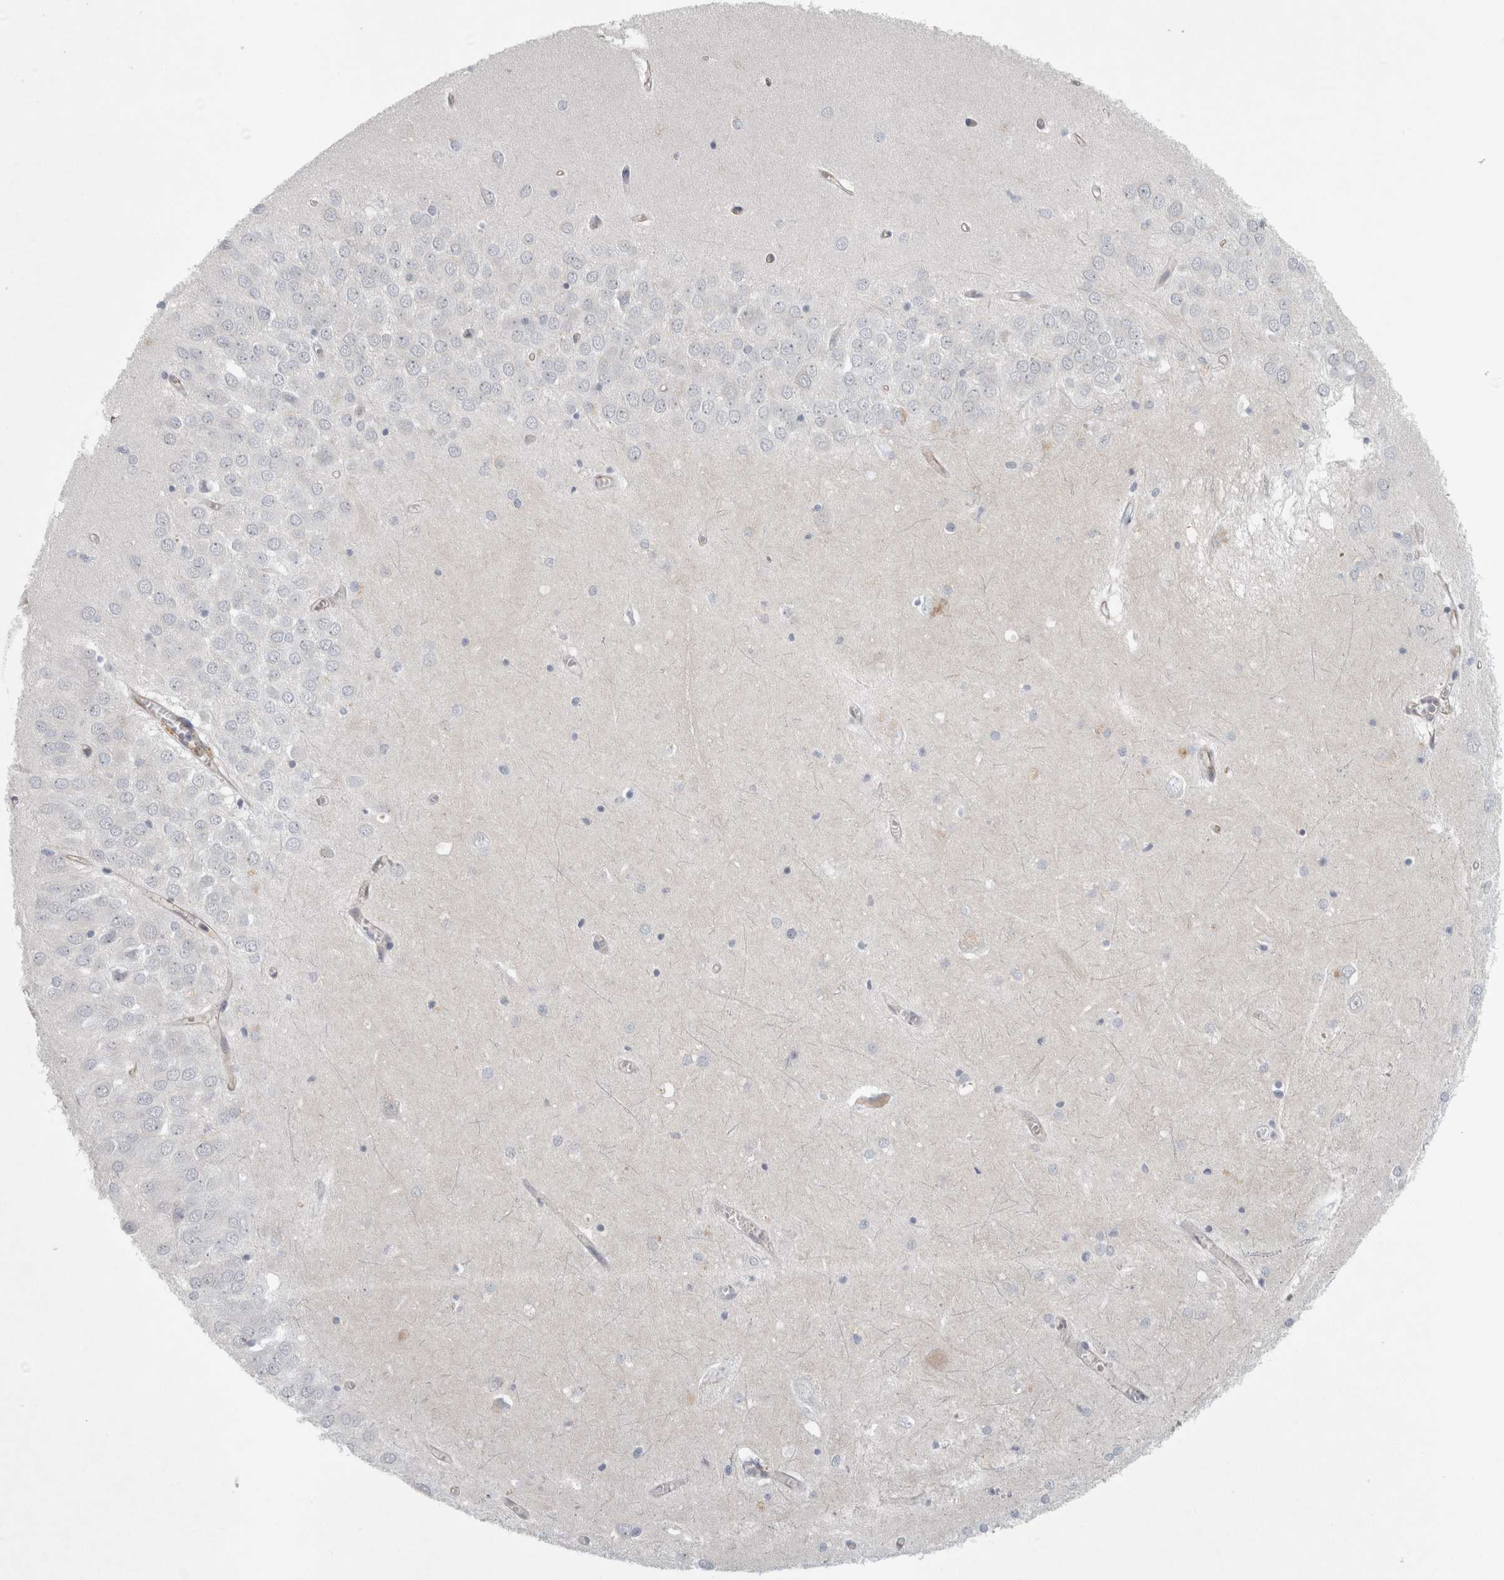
{"staining": {"intensity": "weak", "quantity": "<25%", "location": "cytoplasmic/membranous"}, "tissue": "hippocampus", "cell_type": "Glial cells", "image_type": "normal", "snomed": [{"axis": "morphology", "description": "Normal tissue, NOS"}, {"axis": "topography", "description": "Hippocampus"}], "caption": "An image of hippocampus stained for a protein displays no brown staining in glial cells. The staining was performed using DAB (3,3'-diaminobenzidine) to visualize the protein expression in brown, while the nuclei were stained in blue with hematoxylin (Magnification: 20x).", "gene": "PEX6", "patient": {"sex": "male", "age": 70}}